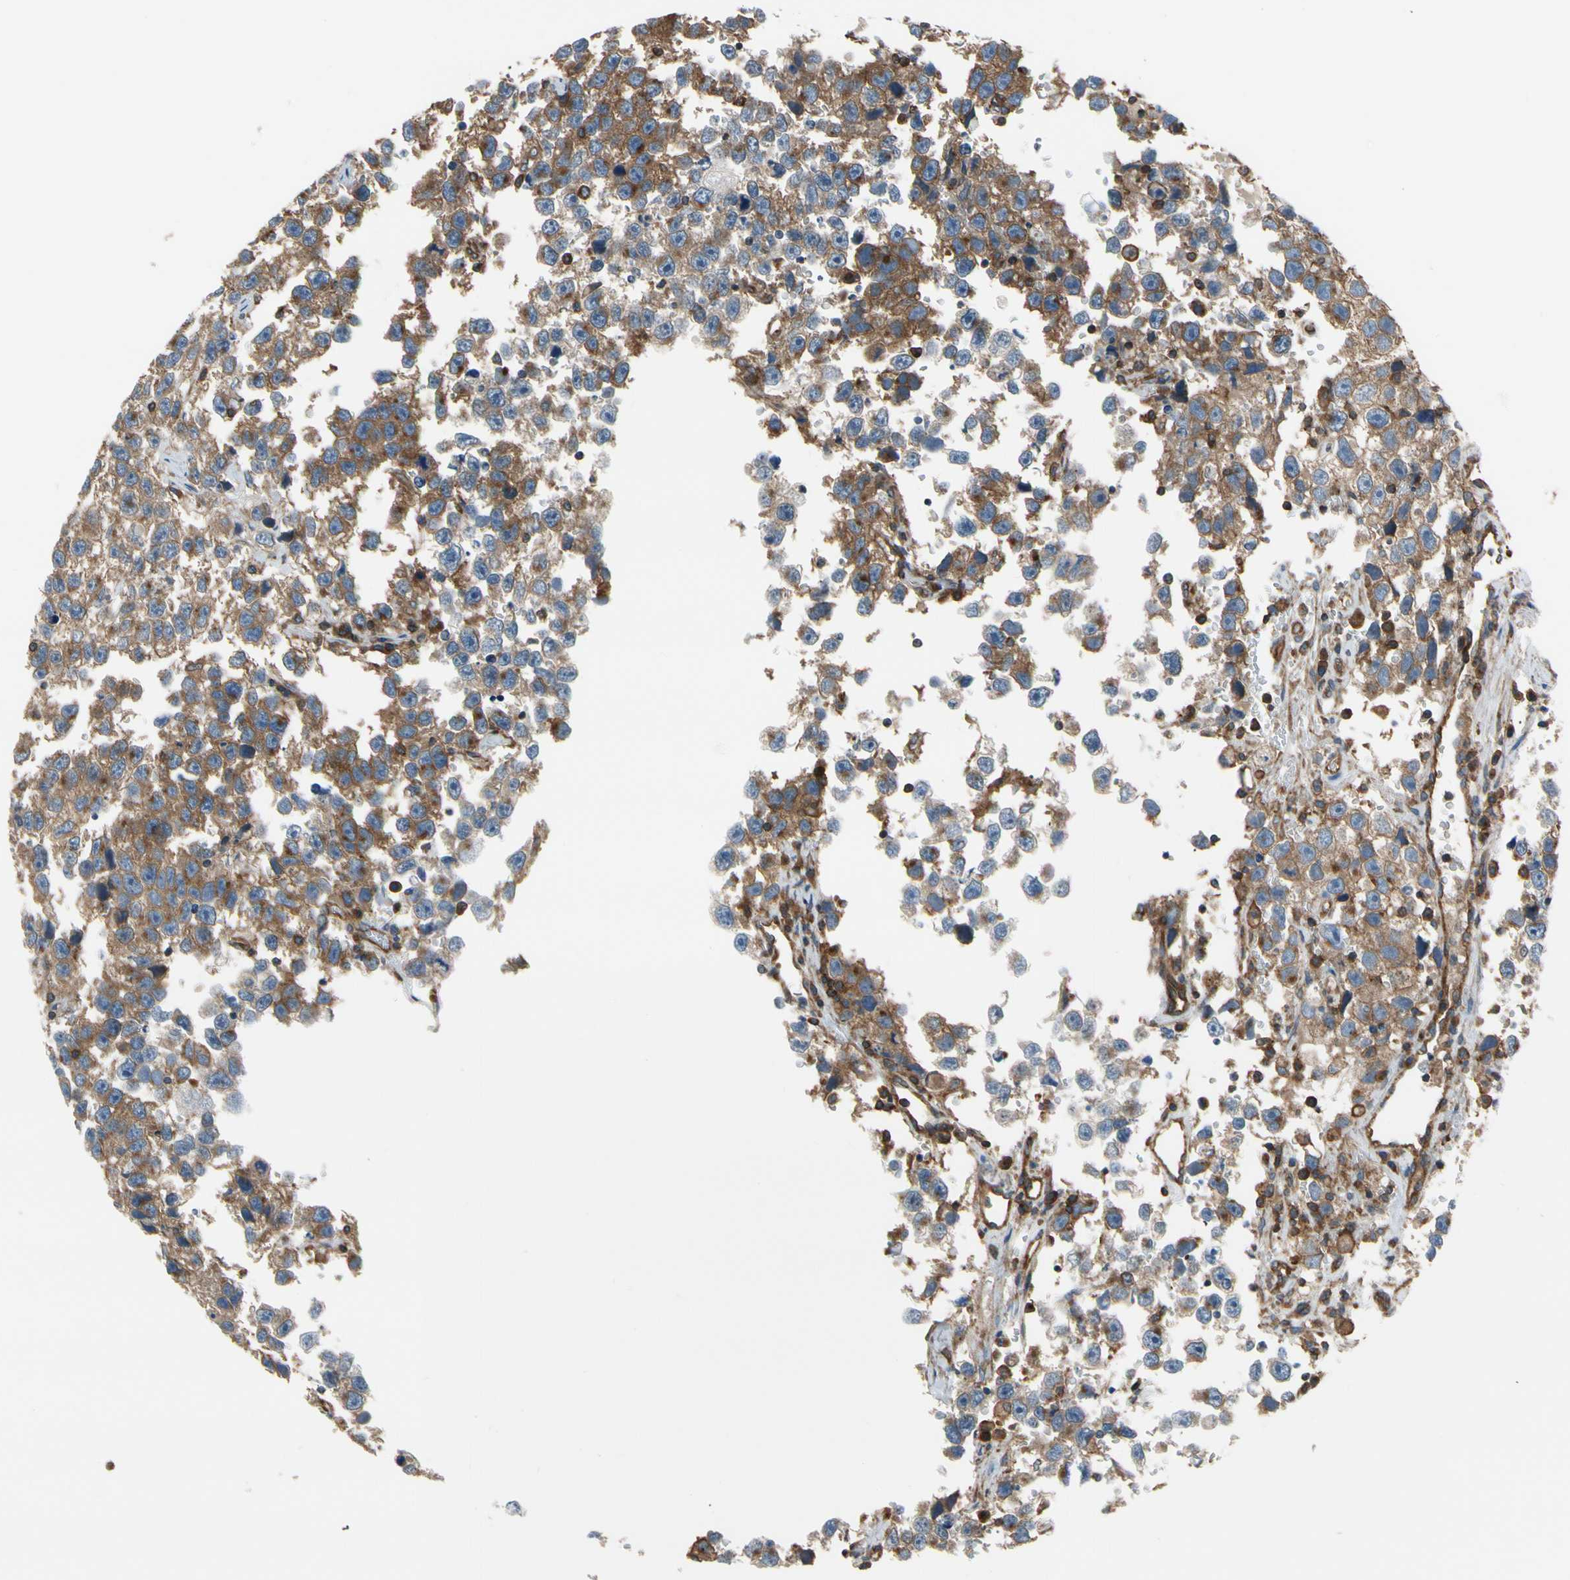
{"staining": {"intensity": "moderate", "quantity": "25%-75%", "location": "cytoplasmic/membranous"}, "tissue": "testis cancer", "cell_type": "Tumor cells", "image_type": "cancer", "snomed": [{"axis": "morphology", "description": "Seminoma, NOS"}, {"axis": "topography", "description": "Testis"}], "caption": "A medium amount of moderate cytoplasmic/membranous staining is appreciated in approximately 25%-75% of tumor cells in testis seminoma tissue.", "gene": "EPS15", "patient": {"sex": "male", "age": 33}}